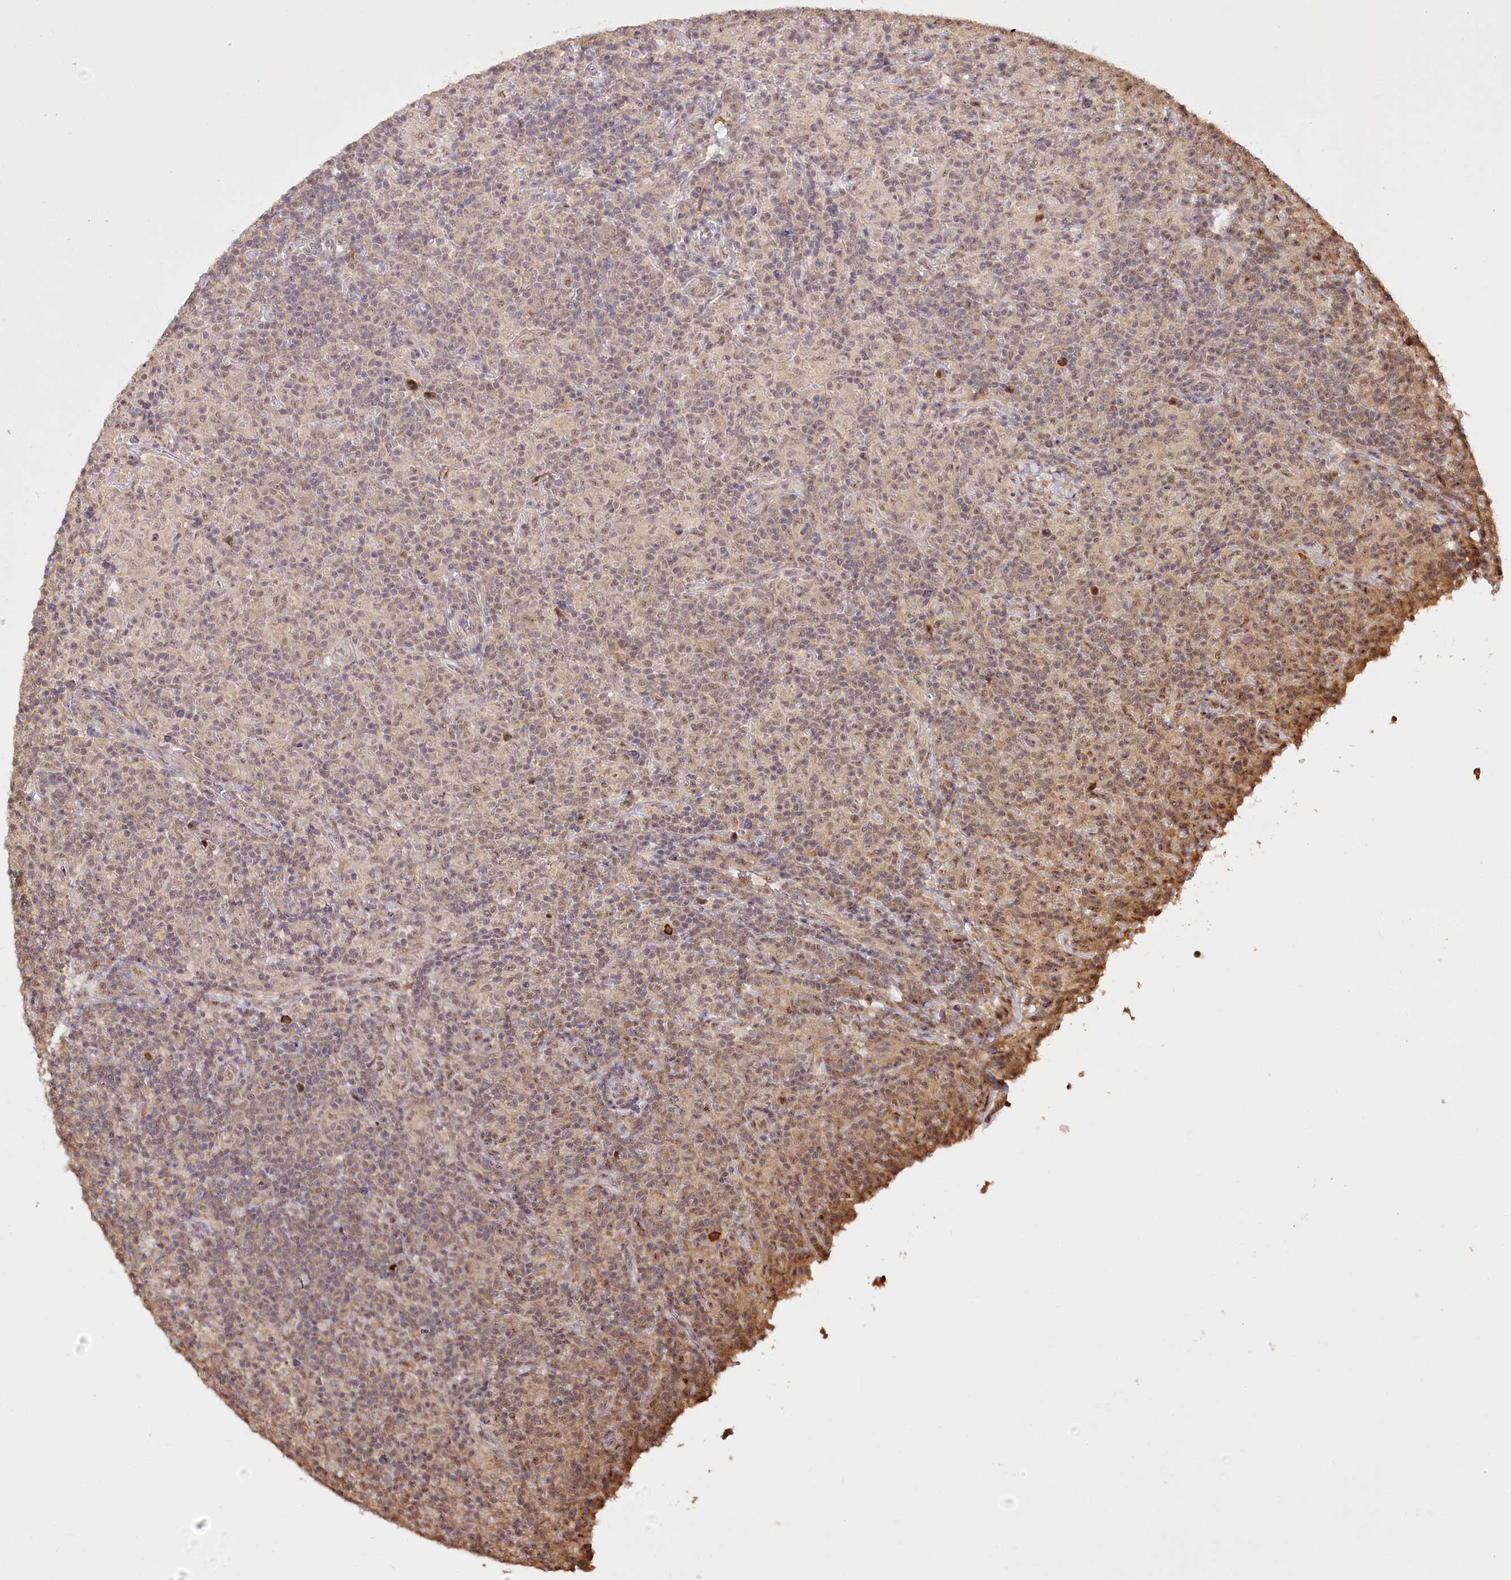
{"staining": {"intensity": "negative", "quantity": "none", "location": "none"}, "tissue": "lymphoma", "cell_type": "Tumor cells", "image_type": "cancer", "snomed": [{"axis": "morphology", "description": "Hodgkin's disease, NOS"}, {"axis": "topography", "description": "Lymph node"}], "caption": "This is a photomicrograph of IHC staining of lymphoma, which shows no positivity in tumor cells. (Immunohistochemistry, brightfield microscopy, high magnification).", "gene": "PYROXD1", "patient": {"sex": "male", "age": 70}}